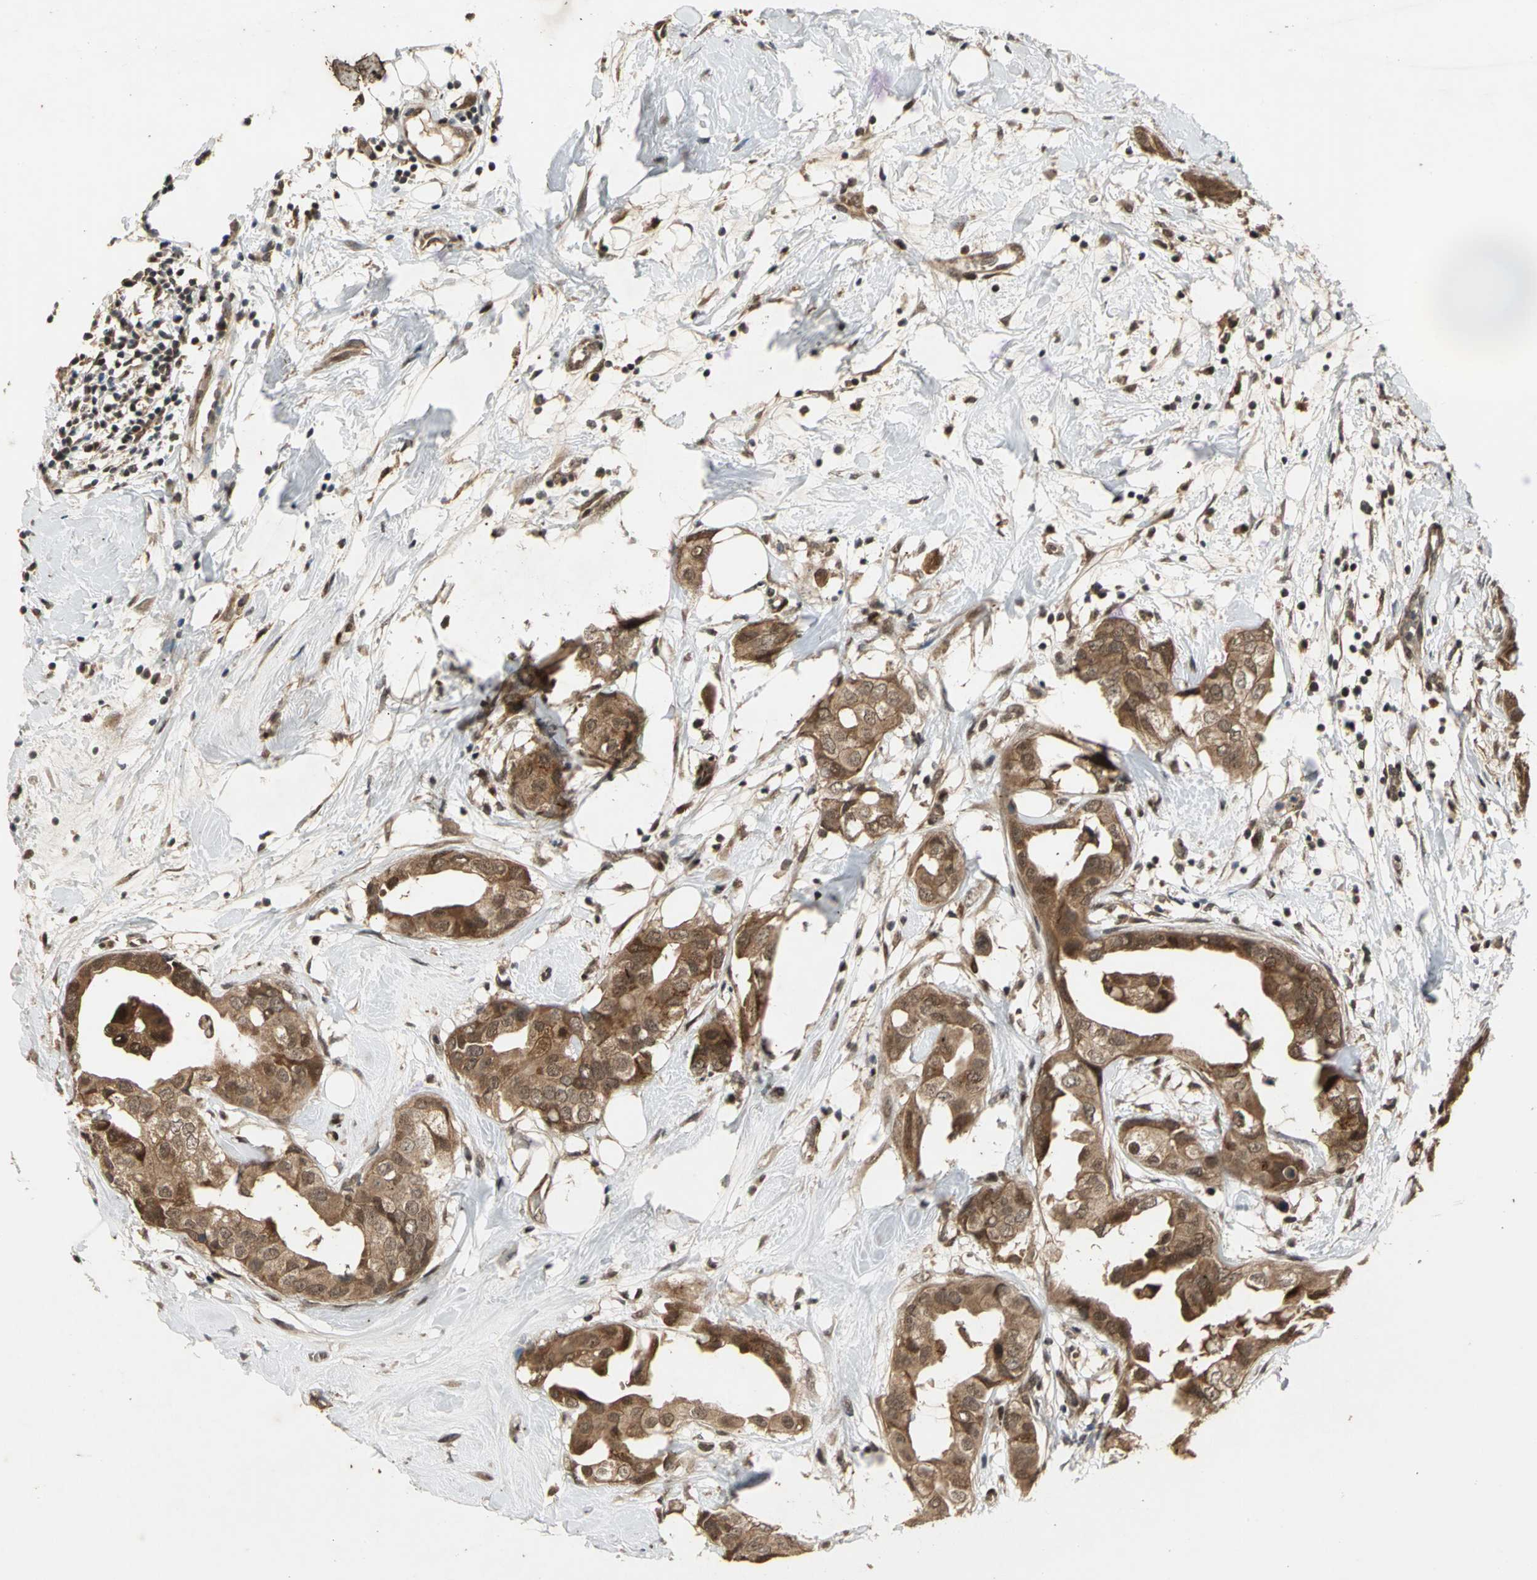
{"staining": {"intensity": "strong", "quantity": ">75%", "location": "cytoplasmic/membranous"}, "tissue": "breast cancer", "cell_type": "Tumor cells", "image_type": "cancer", "snomed": [{"axis": "morphology", "description": "Duct carcinoma"}, {"axis": "topography", "description": "Breast"}], "caption": "This is an image of immunohistochemistry staining of breast cancer (intraductal carcinoma), which shows strong expression in the cytoplasmic/membranous of tumor cells.", "gene": "NOTCH3", "patient": {"sex": "female", "age": 40}}